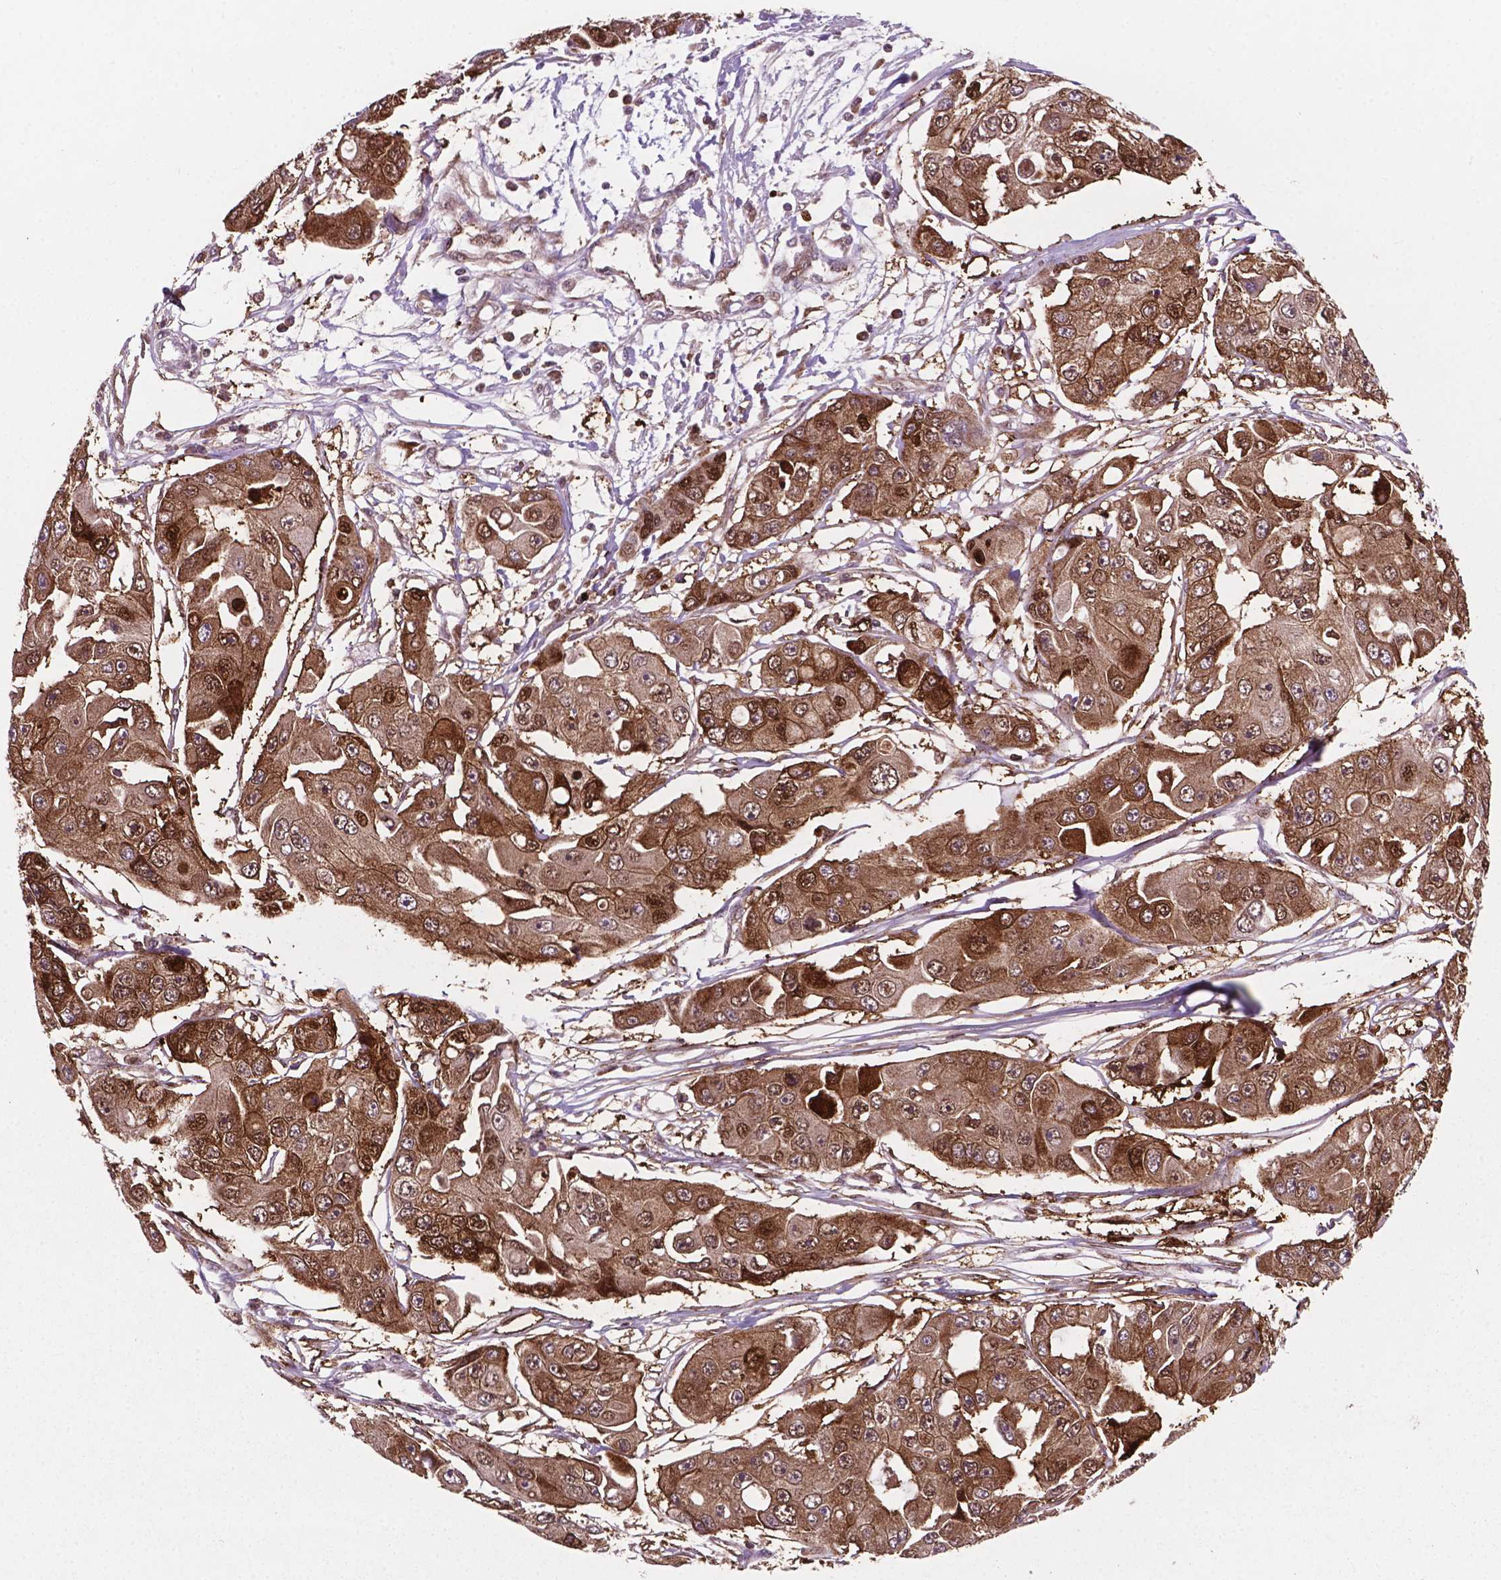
{"staining": {"intensity": "strong", "quantity": "25%-75%", "location": "cytoplasmic/membranous"}, "tissue": "ovarian cancer", "cell_type": "Tumor cells", "image_type": "cancer", "snomed": [{"axis": "morphology", "description": "Cystadenocarcinoma, serous, NOS"}, {"axis": "topography", "description": "Ovary"}], "caption": "Serous cystadenocarcinoma (ovarian) stained for a protein displays strong cytoplasmic/membranous positivity in tumor cells. (DAB (3,3'-diaminobenzidine) = brown stain, brightfield microscopy at high magnification).", "gene": "LDHA", "patient": {"sex": "female", "age": 56}}